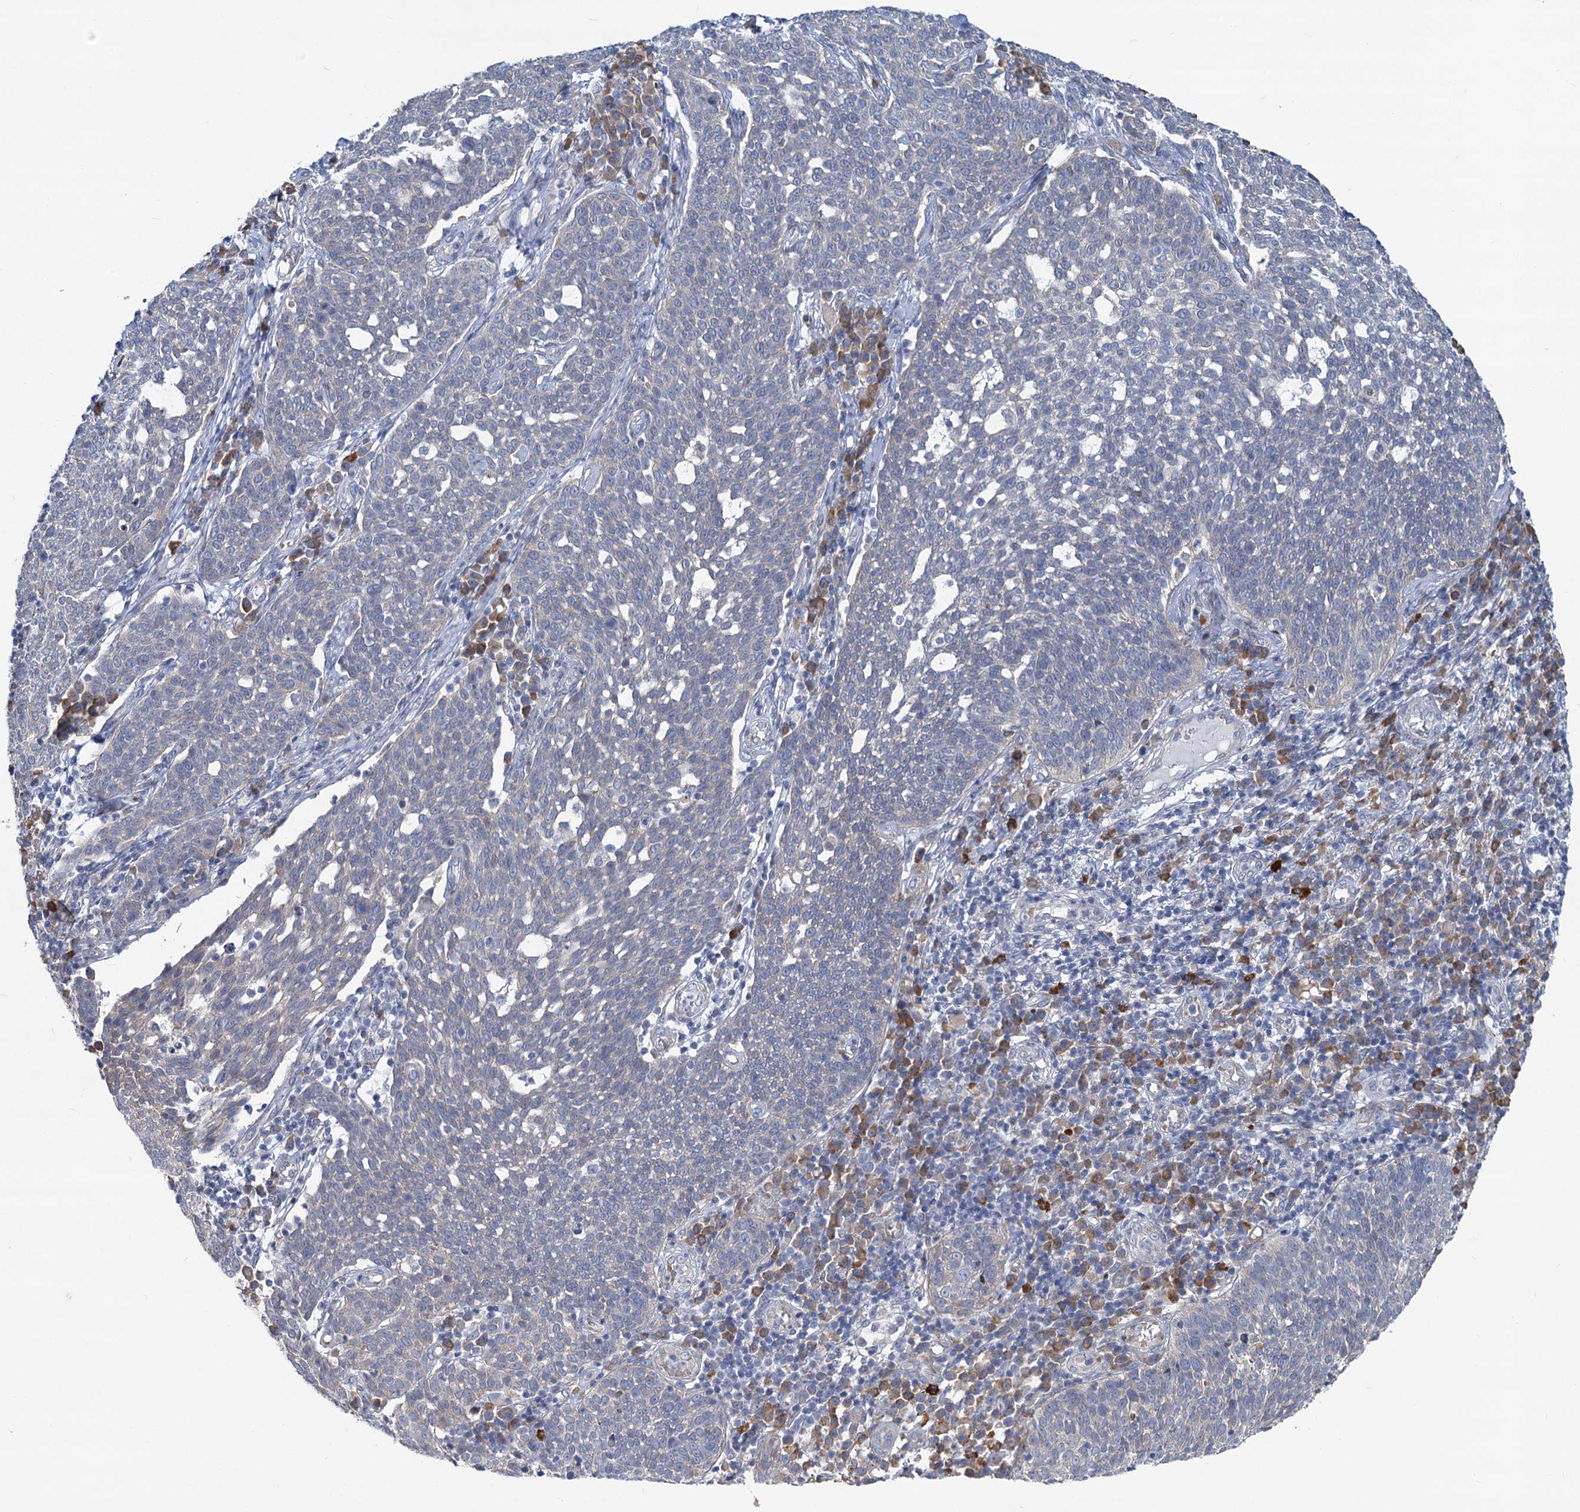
{"staining": {"intensity": "negative", "quantity": "none", "location": "none"}, "tissue": "cervical cancer", "cell_type": "Tumor cells", "image_type": "cancer", "snomed": [{"axis": "morphology", "description": "Squamous cell carcinoma, NOS"}, {"axis": "topography", "description": "Cervix"}], "caption": "Cervical cancer was stained to show a protein in brown. There is no significant positivity in tumor cells.", "gene": "PRSS35", "patient": {"sex": "female", "age": 34}}